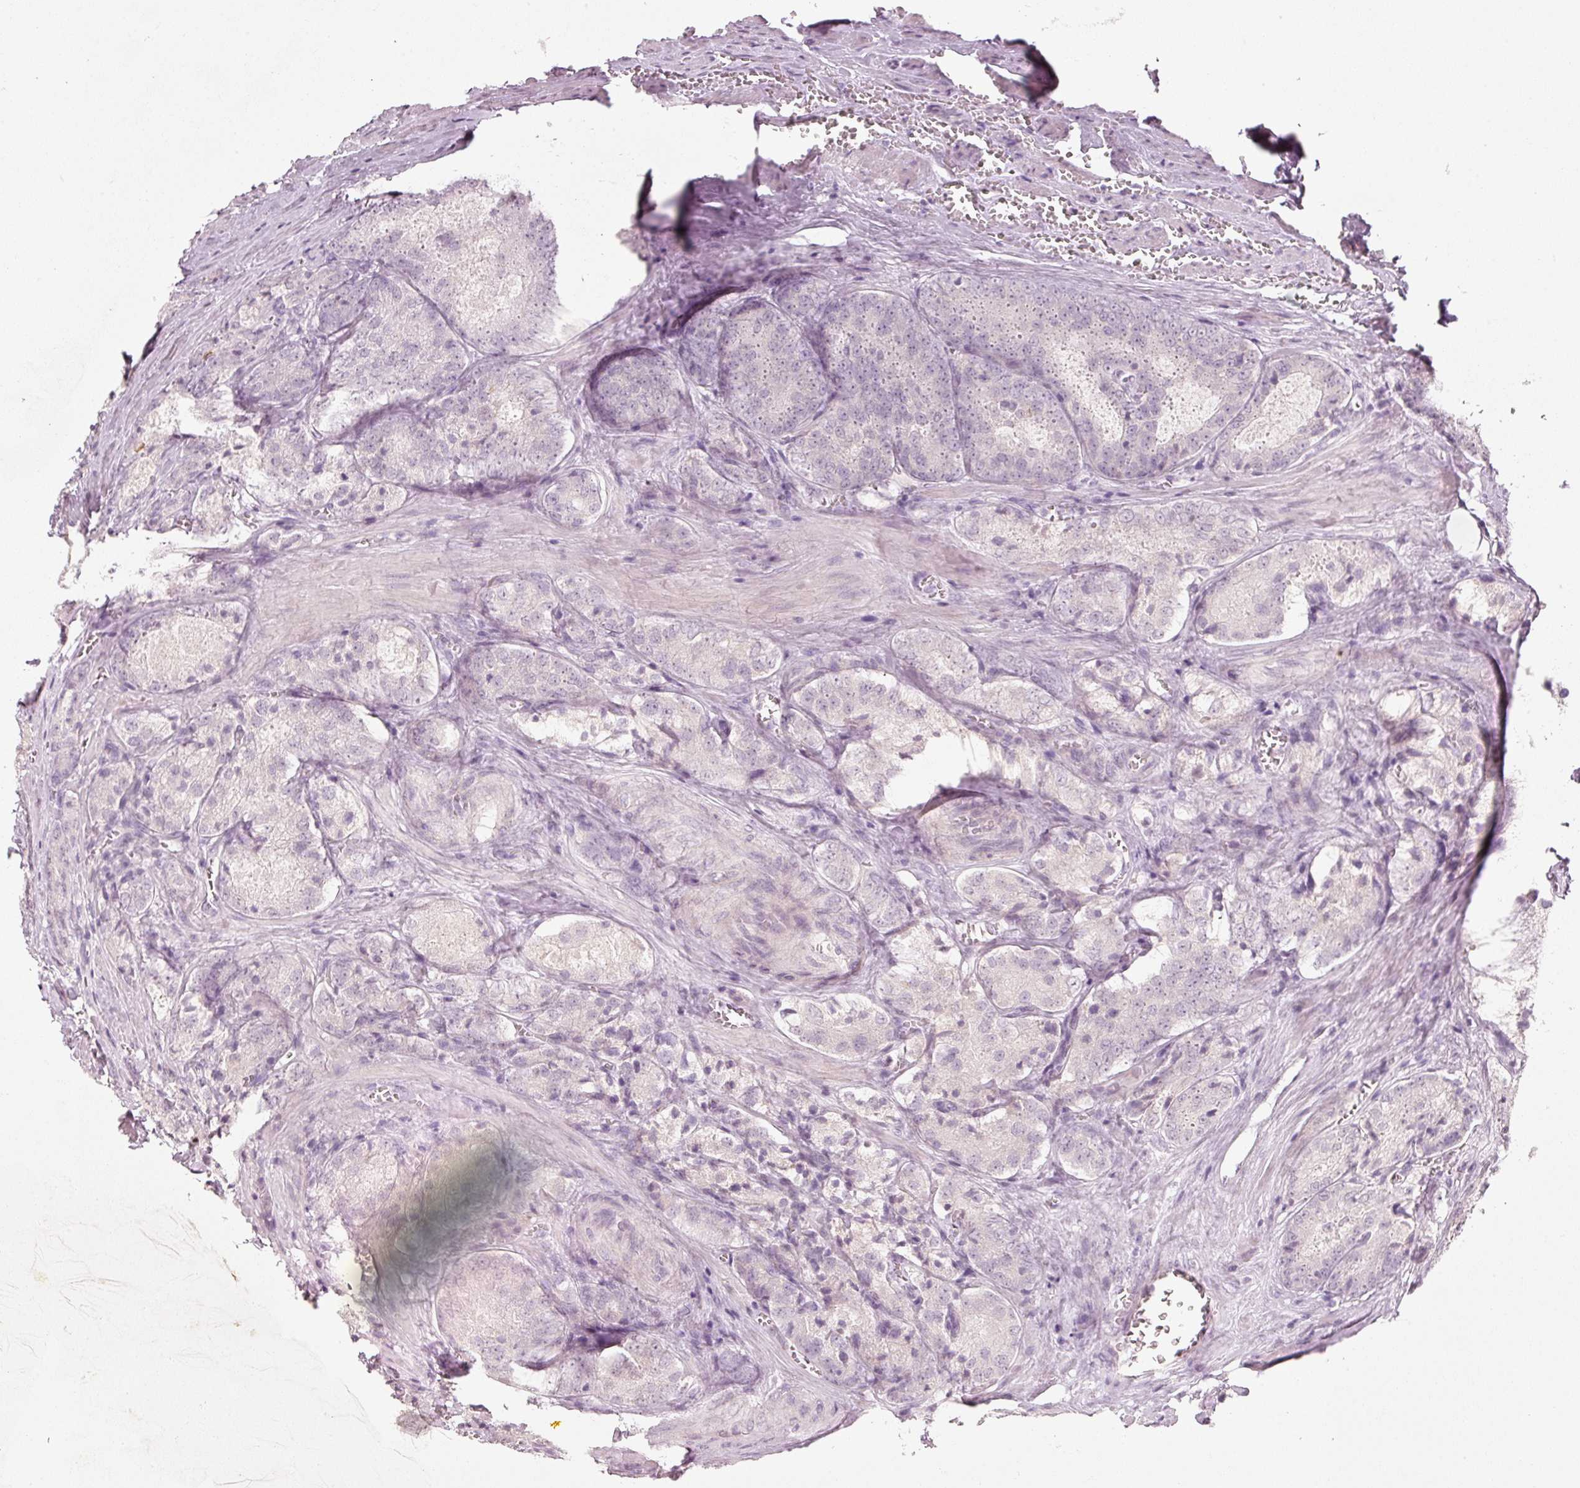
{"staining": {"intensity": "negative", "quantity": "none", "location": "none"}, "tissue": "prostate cancer", "cell_type": "Tumor cells", "image_type": "cancer", "snomed": [{"axis": "morphology", "description": "Adenocarcinoma, Low grade"}, {"axis": "topography", "description": "Prostate"}], "caption": "The micrograph reveals no significant positivity in tumor cells of prostate adenocarcinoma (low-grade).", "gene": "STEAP1", "patient": {"sex": "male", "age": 68}}